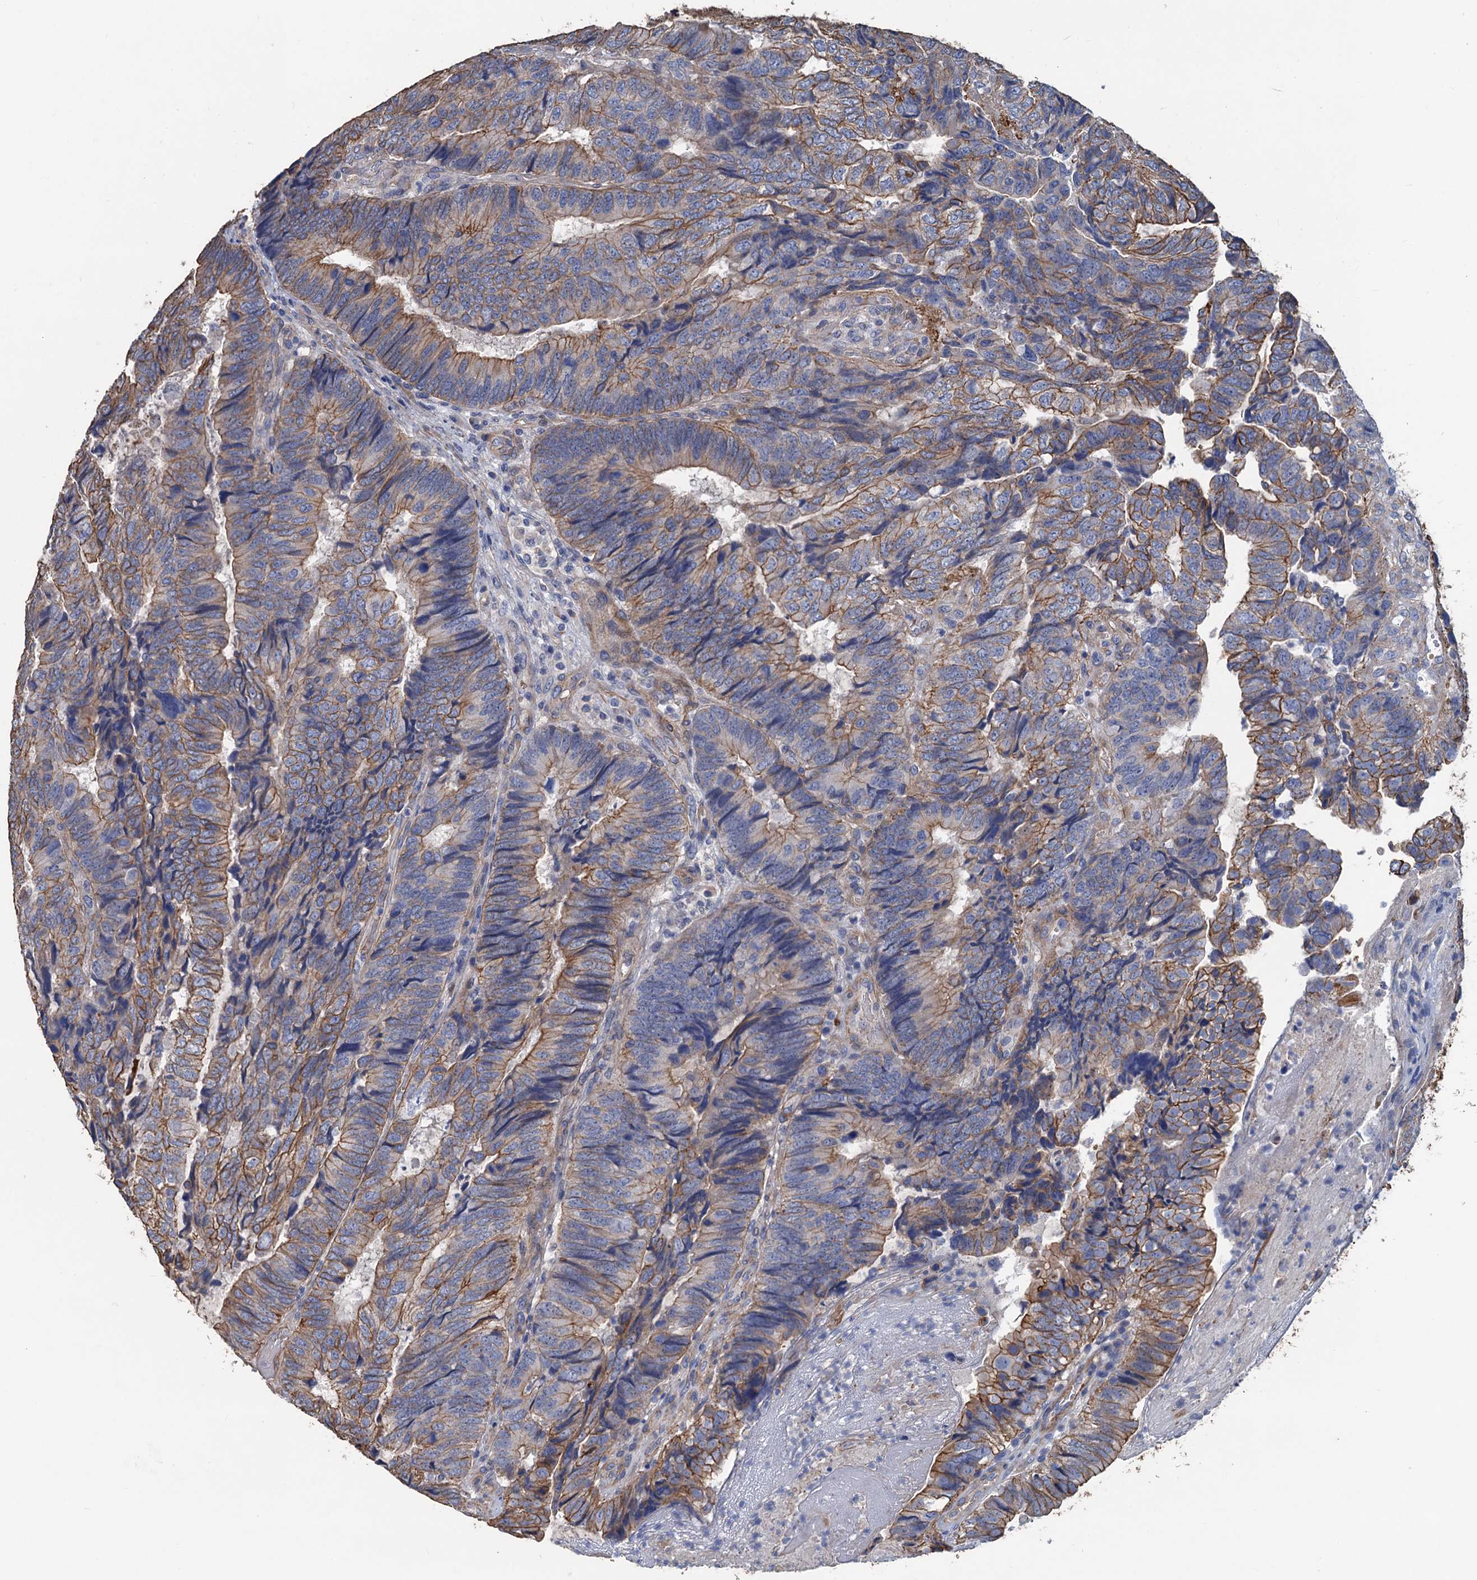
{"staining": {"intensity": "moderate", "quantity": ">75%", "location": "cytoplasmic/membranous"}, "tissue": "colorectal cancer", "cell_type": "Tumor cells", "image_type": "cancer", "snomed": [{"axis": "morphology", "description": "Adenocarcinoma, NOS"}, {"axis": "topography", "description": "Colon"}], "caption": "Immunohistochemistry (IHC) staining of colorectal adenocarcinoma, which demonstrates medium levels of moderate cytoplasmic/membranous staining in about >75% of tumor cells indicating moderate cytoplasmic/membranous protein staining. The staining was performed using DAB (brown) for protein detection and nuclei were counterstained in hematoxylin (blue).", "gene": "SMCO3", "patient": {"sex": "female", "age": 67}}